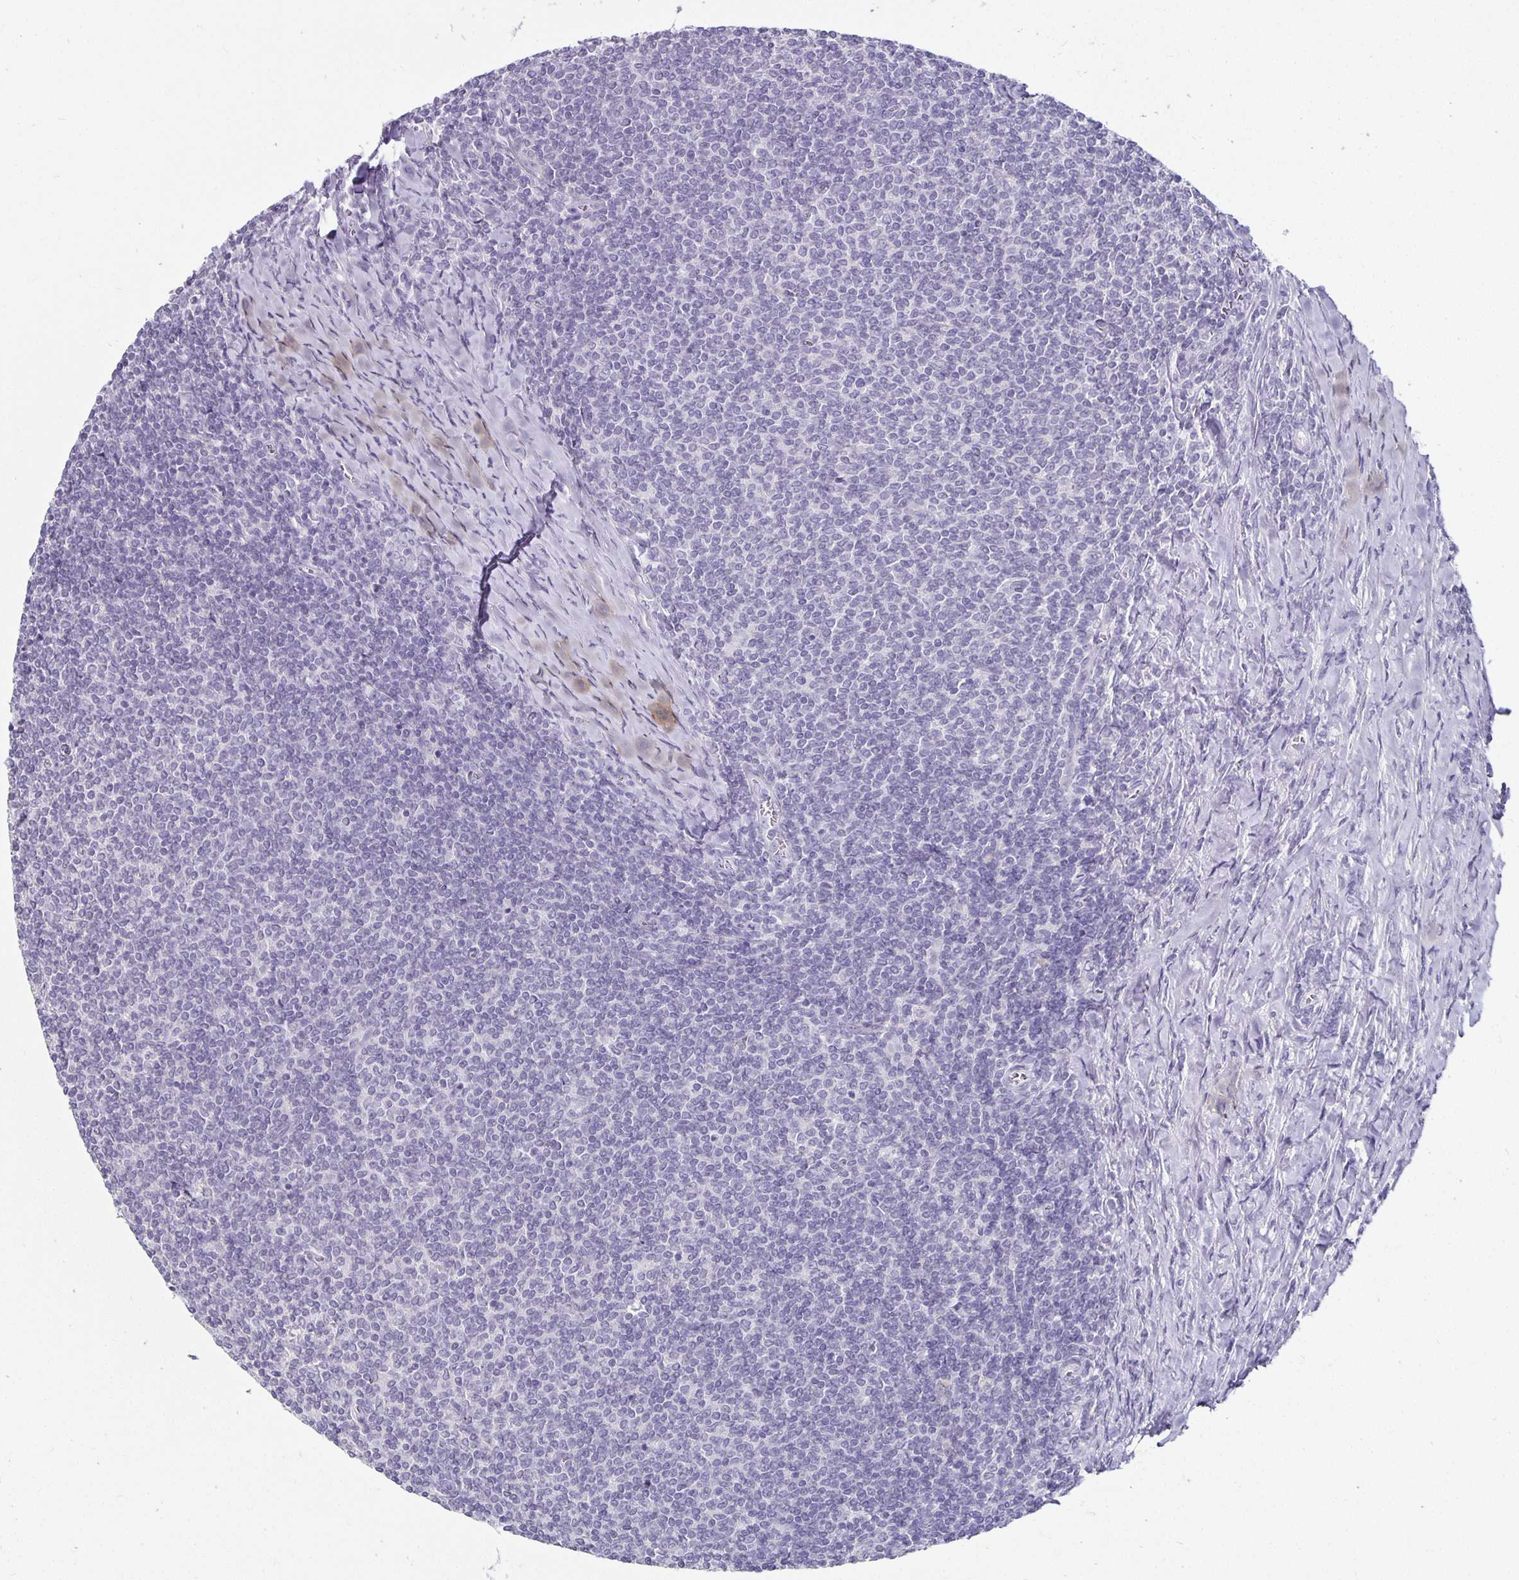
{"staining": {"intensity": "negative", "quantity": "none", "location": "none"}, "tissue": "lymphoma", "cell_type": "Tumor cells", "image_type": "cancer", "snomed": [{"axis": "morphology", "description": "Malignant lymphoma, non-Hodgkin's type, Low grade"}, {"axis": "topography", "description": "Lymph node"}], "caption": "A micrograph of human malignant lymphoma, non-Hodgkin's type (low-grade) is negative for staining in tumor cells. The staining is performed using DAB (3,3'-diaminobenzidine) brown chromogen with nuclei counter-stained in using hematoxylin.", "gene": "CA12", "patient": {"sex": "male", "age": 52}}